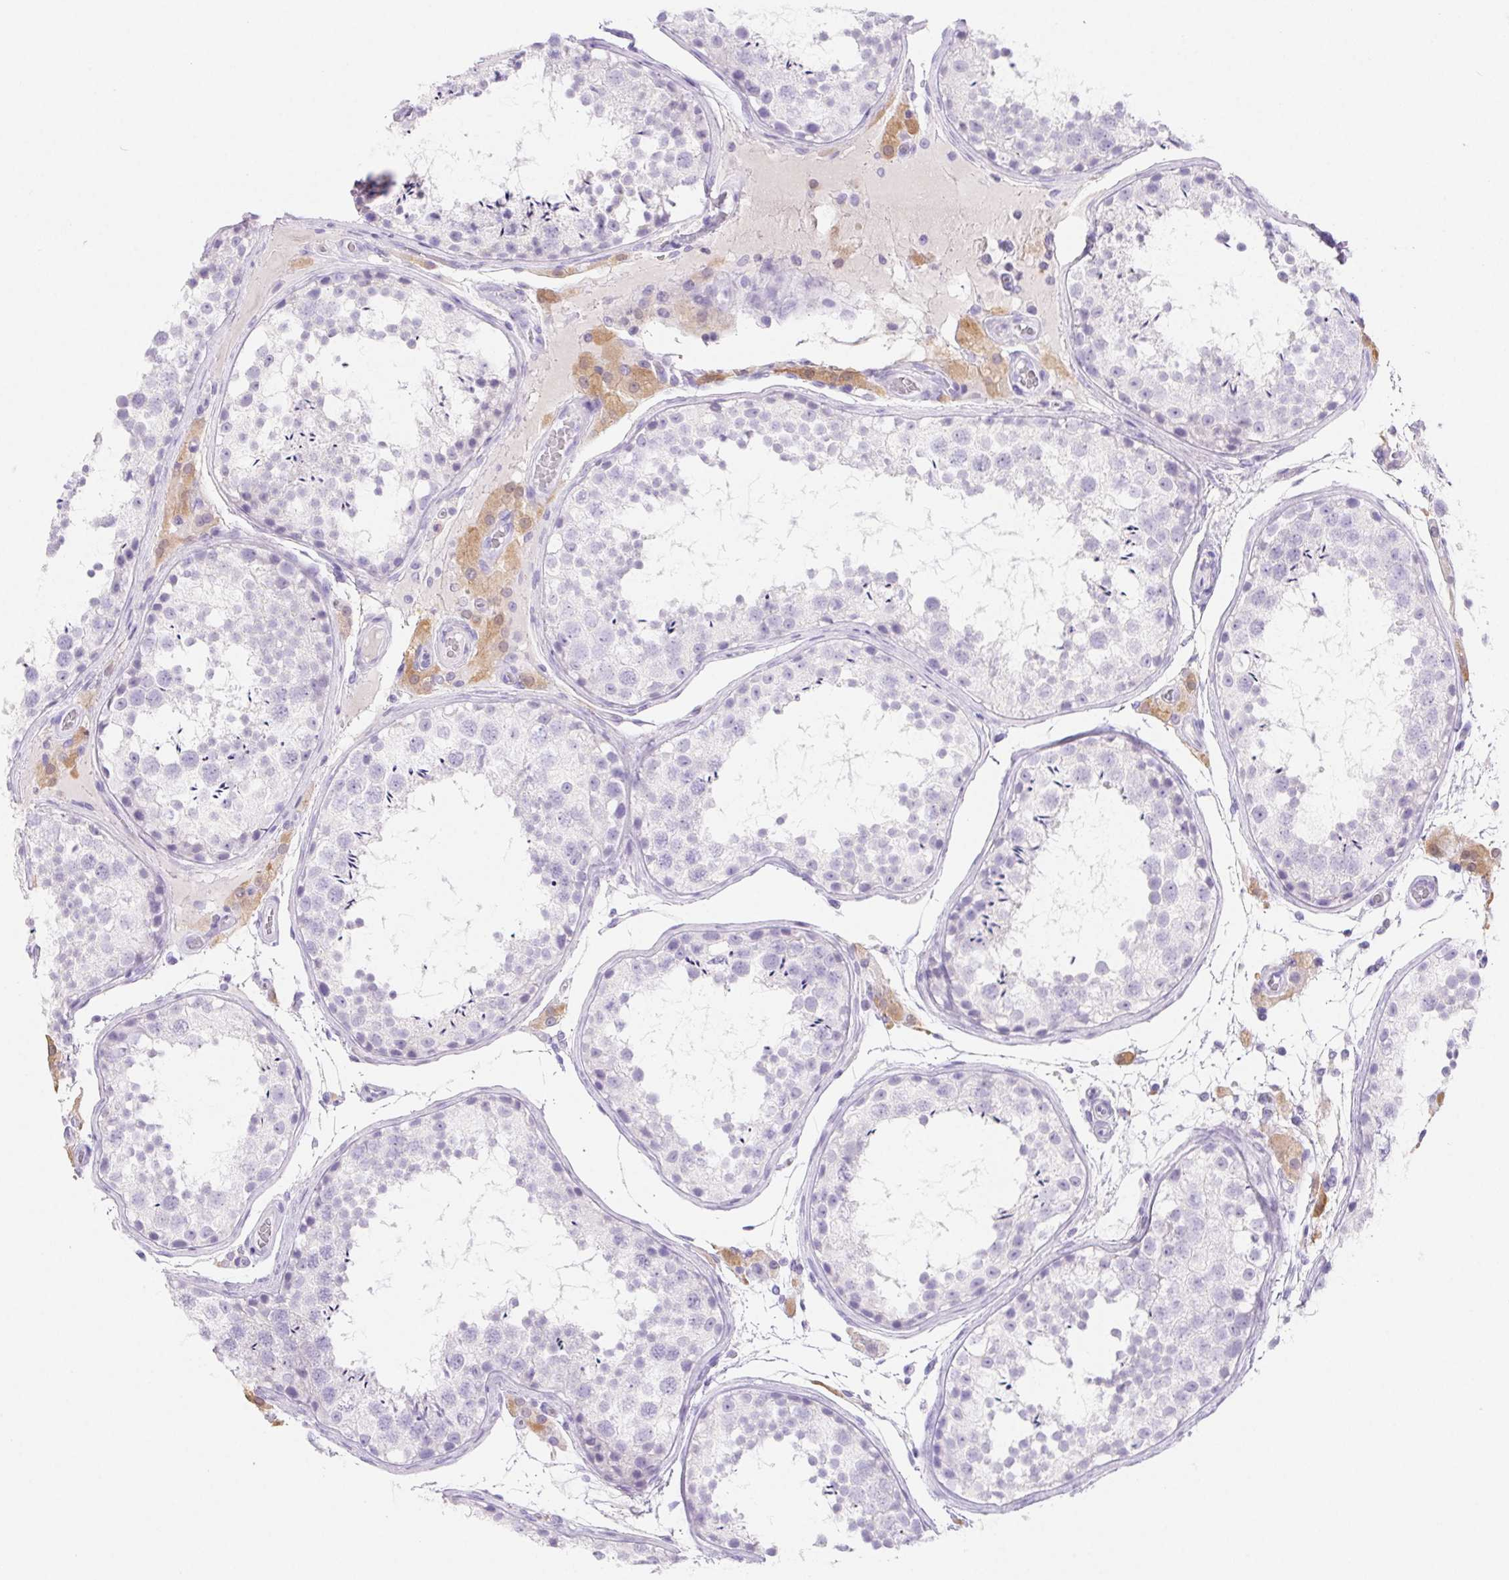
{"staining": {"intensity": "negative", "quantity": "none", "location": "none"}, "tissue": "testis", "cell_type": "Cells in seminiferous ducts", "image_type": "normal", "snomed": [{"axis": "morphology", "description": "Normal tissue, NOS"}, {"axis": "topography", "description": "Testis"}], "caption": "This image is of benign testis stained with immunohistochemistry to label a protein in brown with the nuclei are counter-stained blue. There is no staining in cells in seminiferous ducts.", "gene": "PNLIP", "patient": {"sex": "male", "age": 29}}